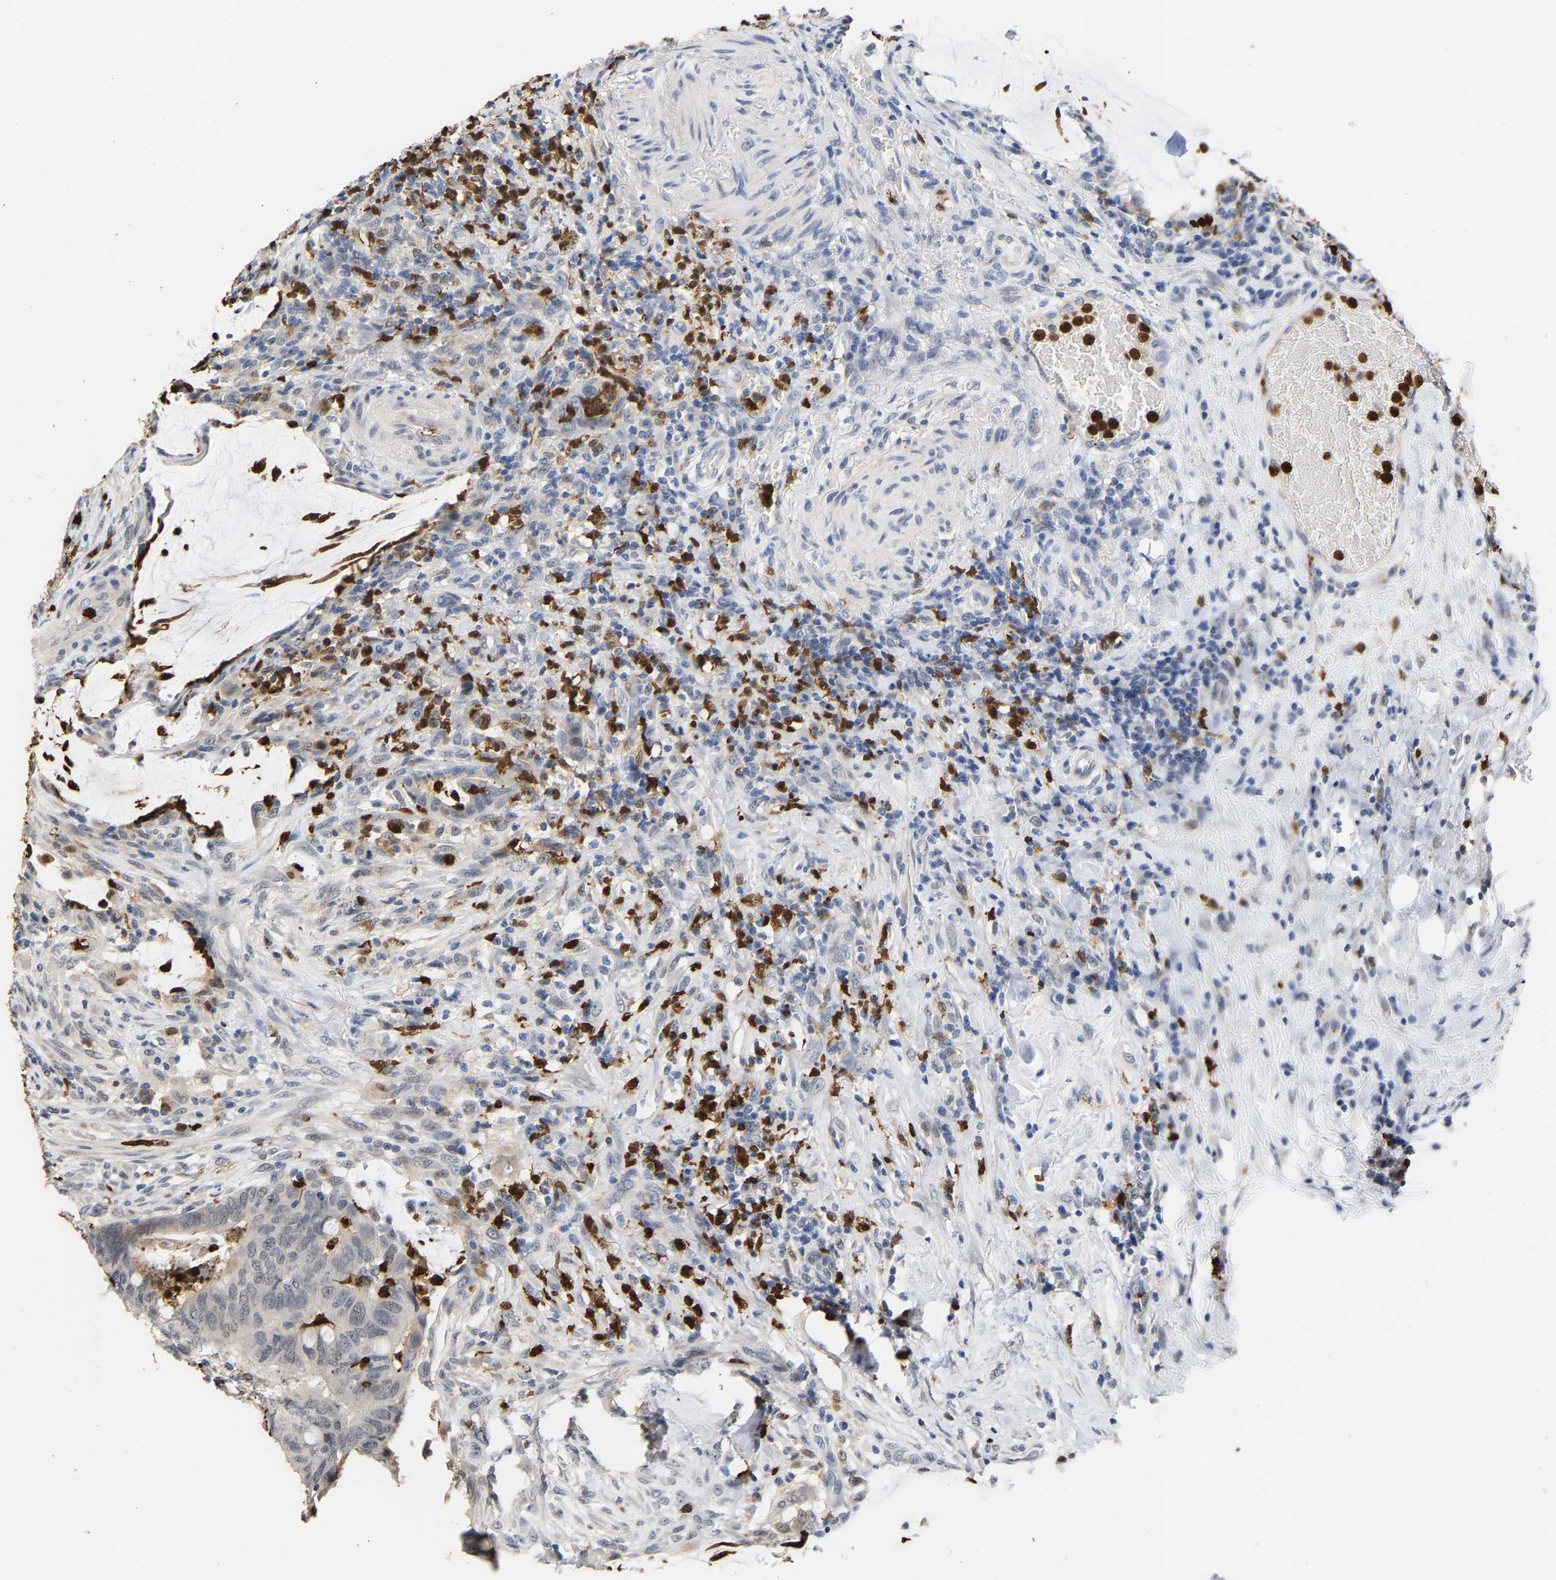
{"staining": {"intensity": "weak", "quantity": "<25%", "location": "cytoplasmic/membranous,nuclear"}, "tissue": "colorectal cancer", "cell_type": "Tumor cells", "image_type": "cancer", "snomed": [{"axis": "morphology", "description": "Normal tissue, NOS"}, {"axis": "morphology", "description": "Adenocarcinoma, NOS"}, {"axis": "topography", "description": "Rectum"}, {"axis": "topography", "description": "Peripheral nerve tissue"}], "caption": "Photomicrograph shows no significant protein expression in tumor cells of colorectal cancer.", "gene": "TDRD7", "patient": {"sex": "male", "age": 92}}